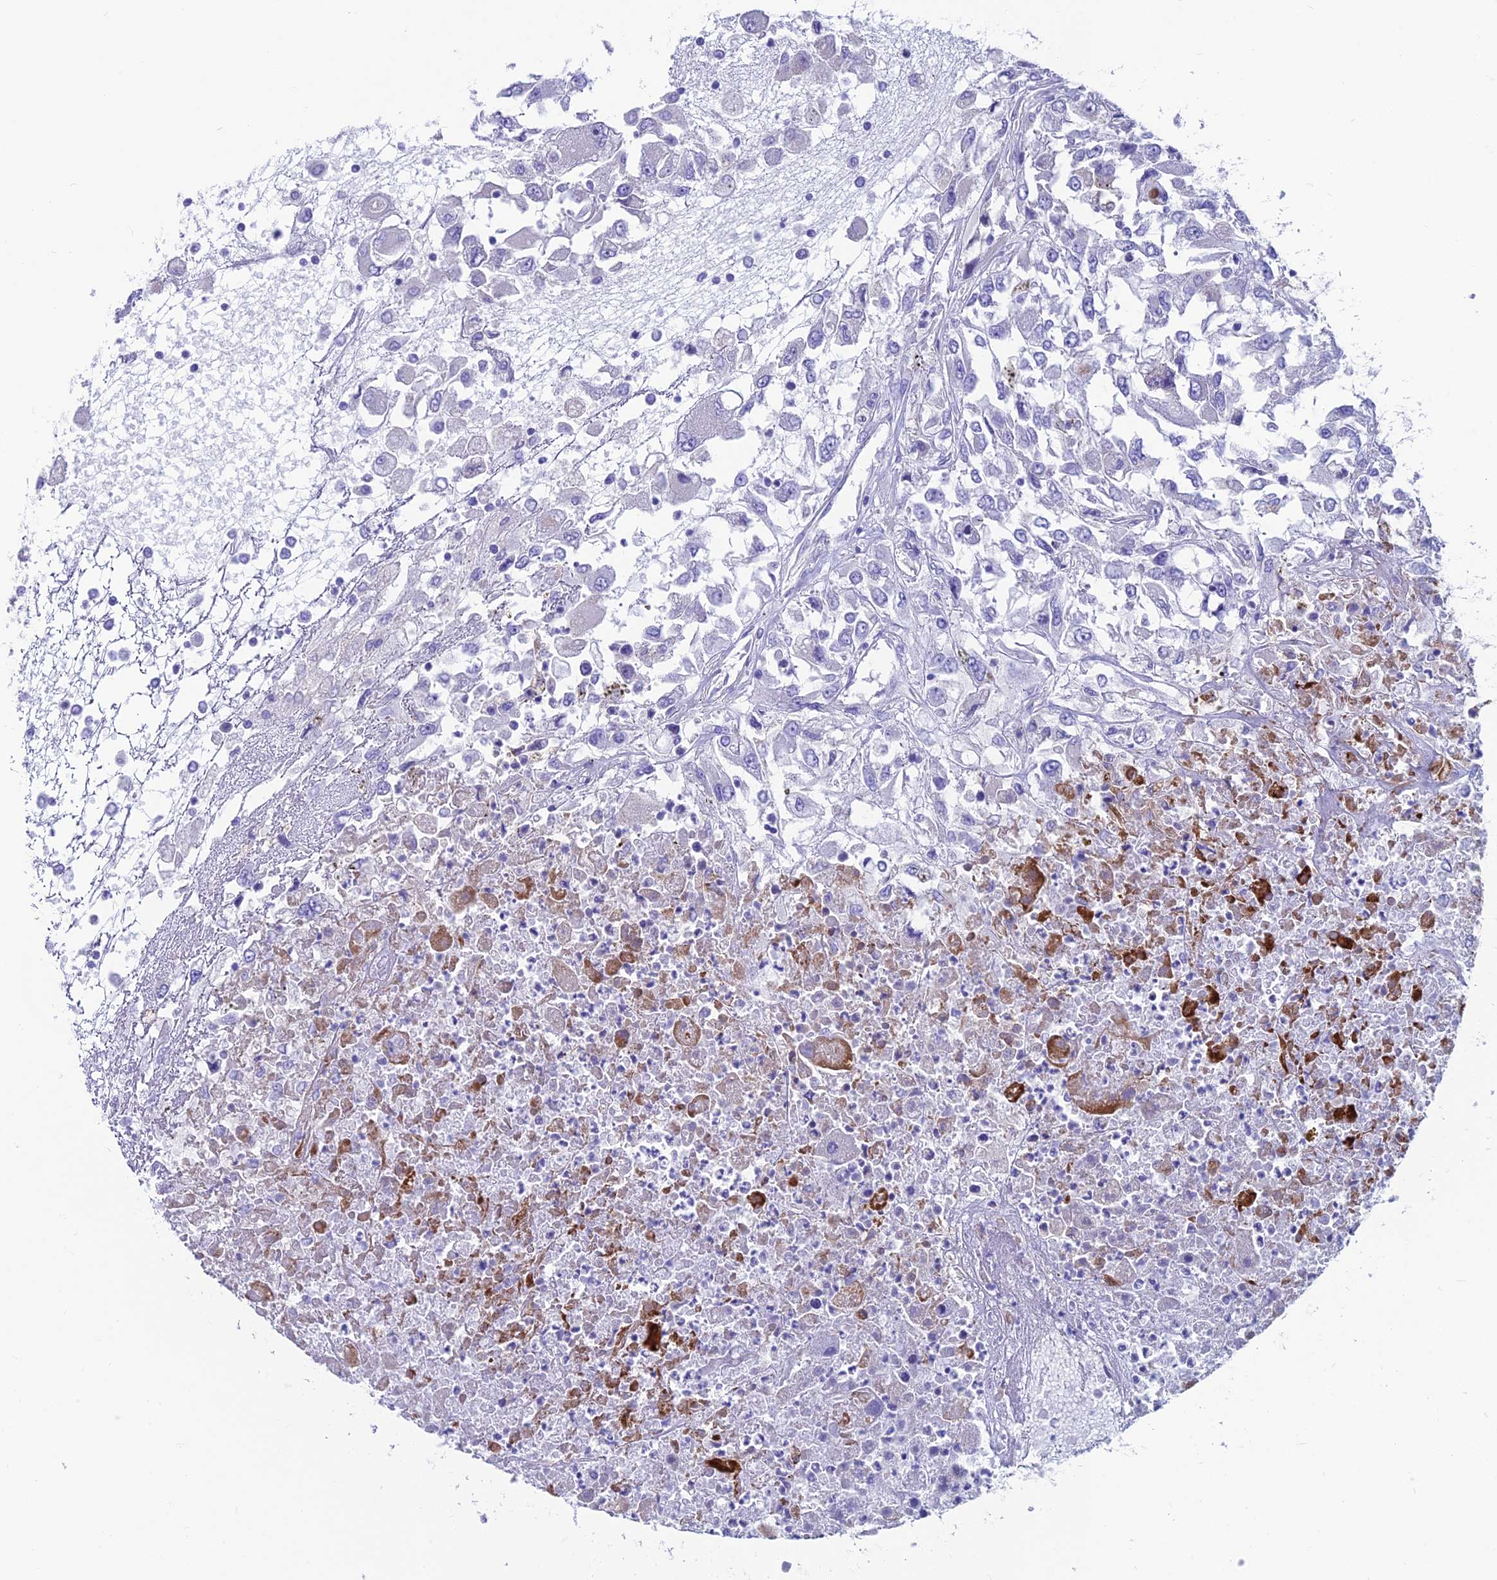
{"staining": {"intensity": "negative", "quantity": "none", "location": "none"}, "tissue": "renal cancer", "cell_type": "Tumor cells", "image_type": "cancer", "snomed": [{"axis": "morphology", "description": "Adenocarcinoma, NOS"}, {"axis": "topography", "description": "Kidney"}], "caption": "This micrograph is of renal adenocarcinoma stained with IHC to label a protein in brown with the nuclei are counter-stained blue. There is no expression in tumor cells.", "gene": "GNG11", "patient": {"sex": "female", "age": 52}}